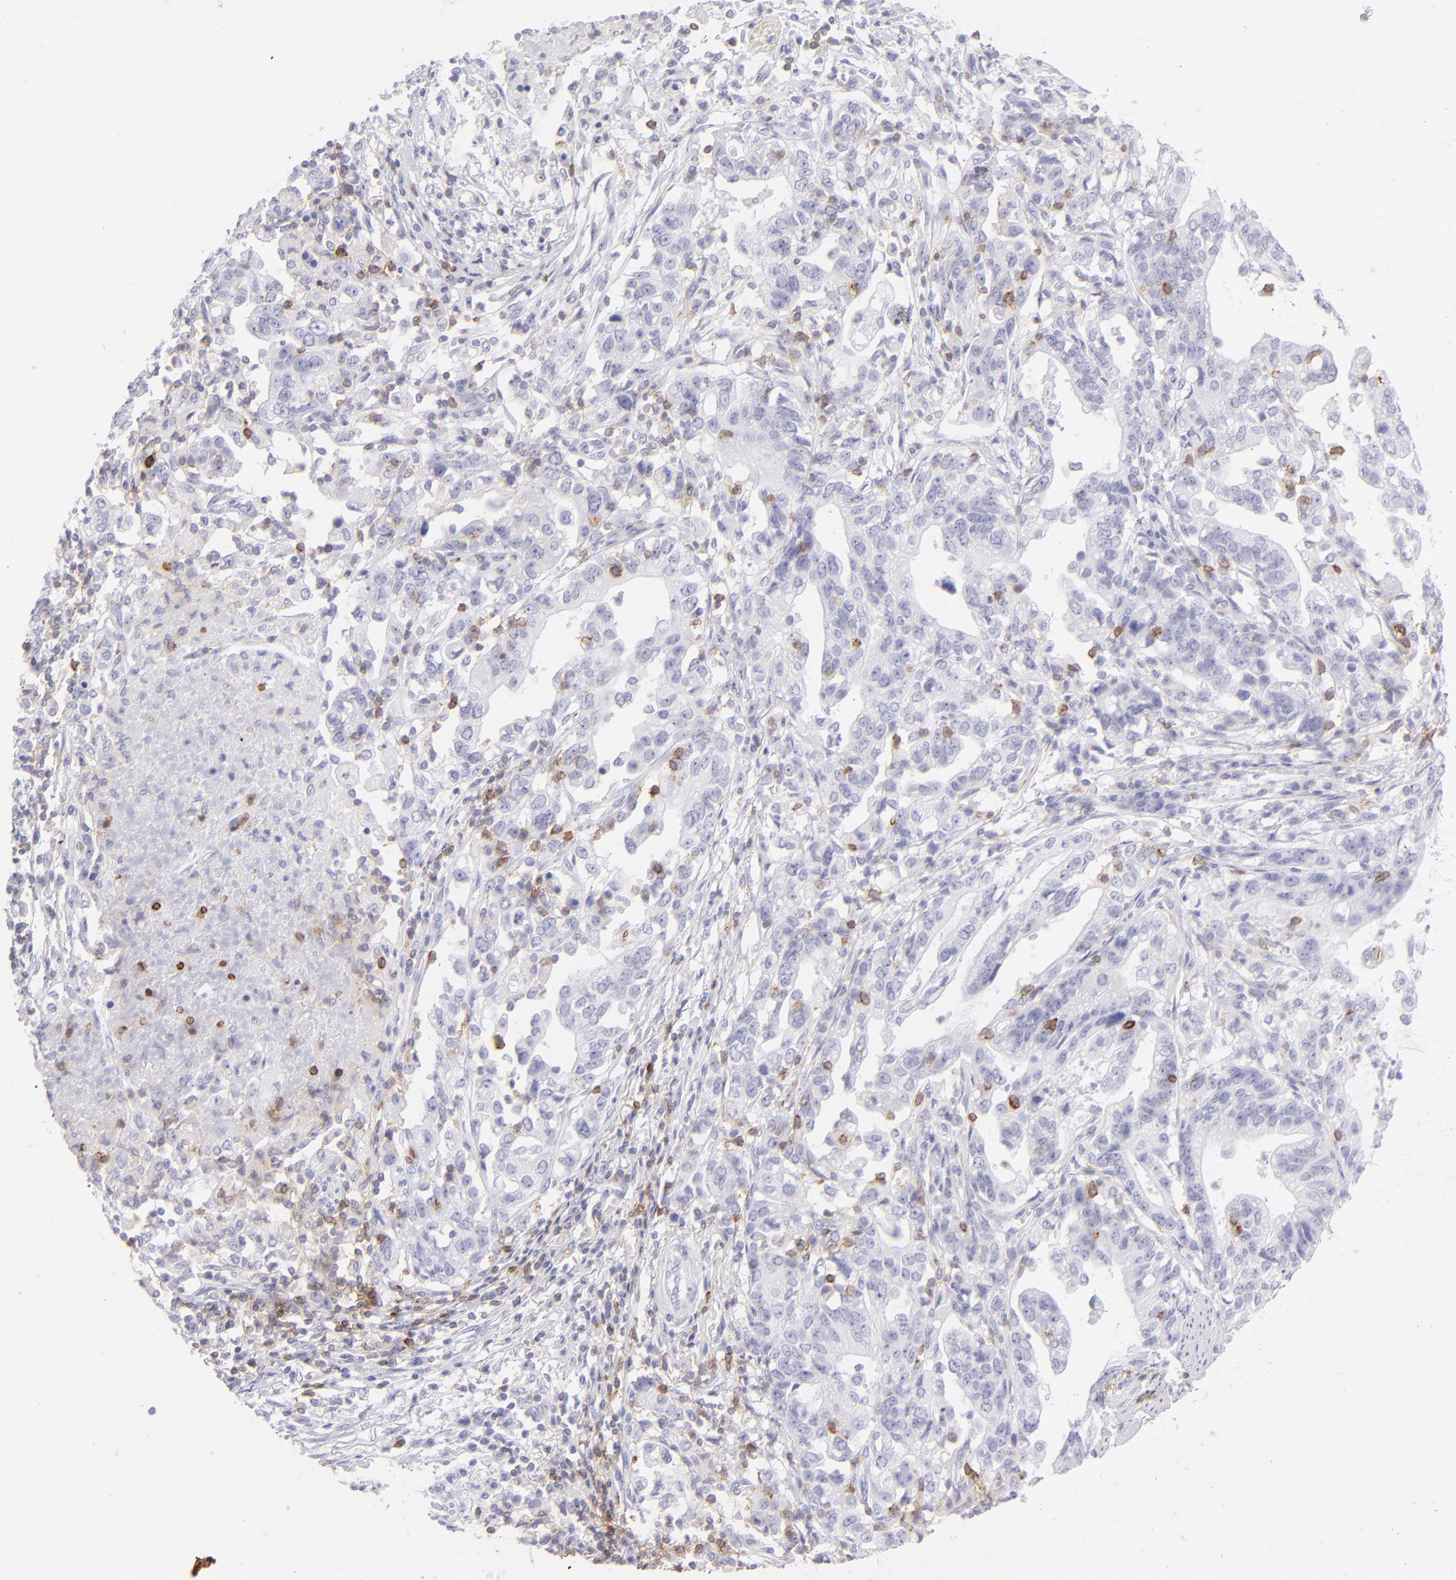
{"staining": {"intensity": "negative", "quantity": "none", "location": "none"}, "tissue": "stomach cancer", "cell_type": "Tumor cells", "image_type": "cancer", "snomed": [{"axis": "morphology", "description": "Adenocarcinoma, NOS"}, {"axis": "topography", "description": "Stomach, upper"}], "caption": "This image is of stomach cancer (adenocarcinoma) stained with IHC to label a protein in brown with the nuclei are counter-stained blue. There is no expression in tumor cells. (DAB (3,3'-diaminobenzidine) IHC visualized using brightfield microscopy, high magnification).", "gene": "CD69", "patient": {"sex": "female", "age": 50}}